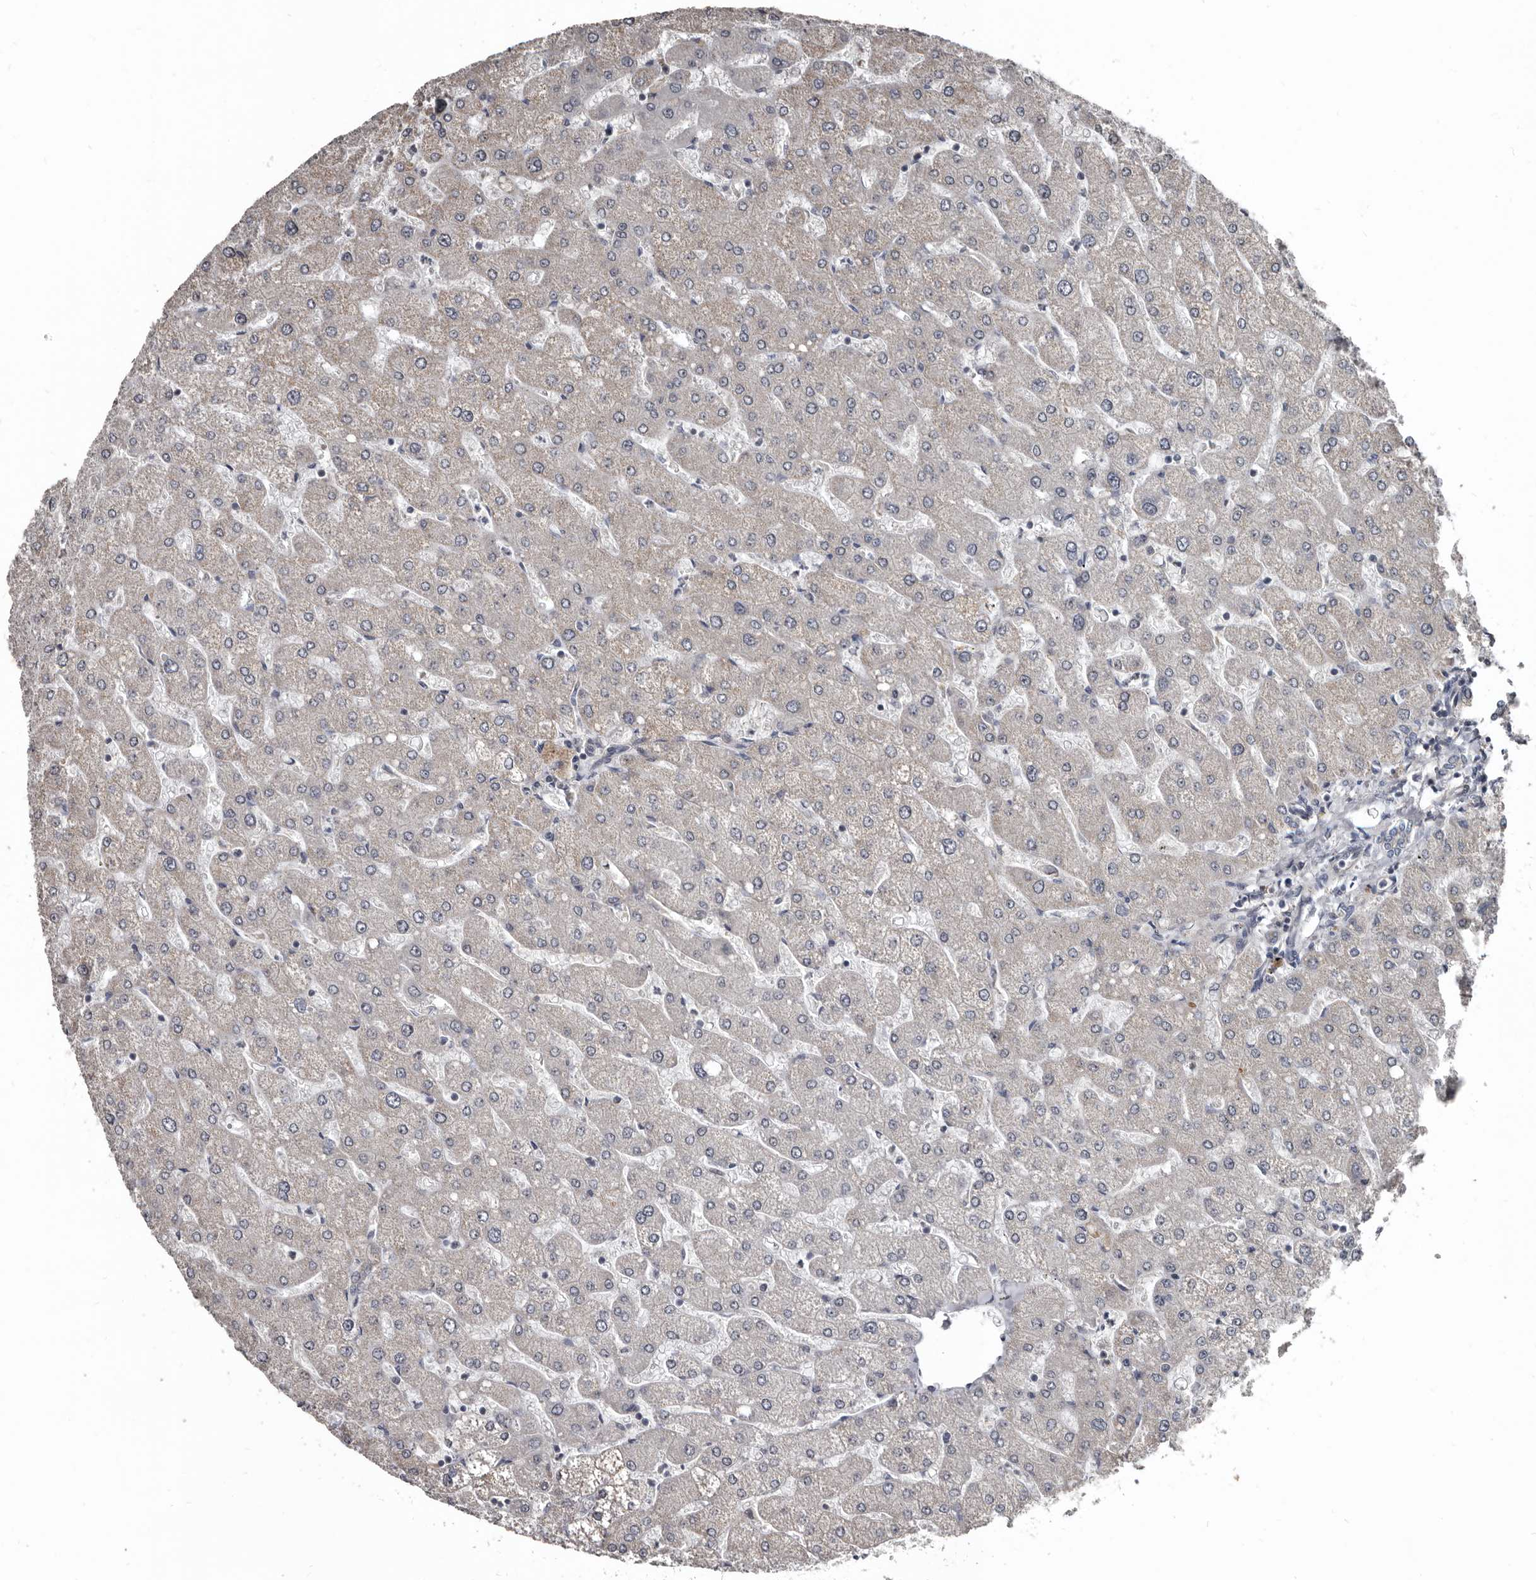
{"staining": {"intensity": "negative", "quantity": "none", "location": "none"}, "tissue": "liver", "cell_type": "Cholangiocytes", "image_type": "normal", "snomed": [{"axis": "morphology", "description": "Normal tissue, NOS"}, {"axis": "topography", "description": "Liver"}], "caption": "Immunohistochemistry (IHC) histopathology image of normal human liver stained for a protein (brown), which exhibits no positivity in cholangiocytes. (DAB (3,3'-diaminobenzidine) immunohistochemistry (IHC), high magnification).", "gene": "DHPS", "patient": {"sex": "male", "age": 55}}